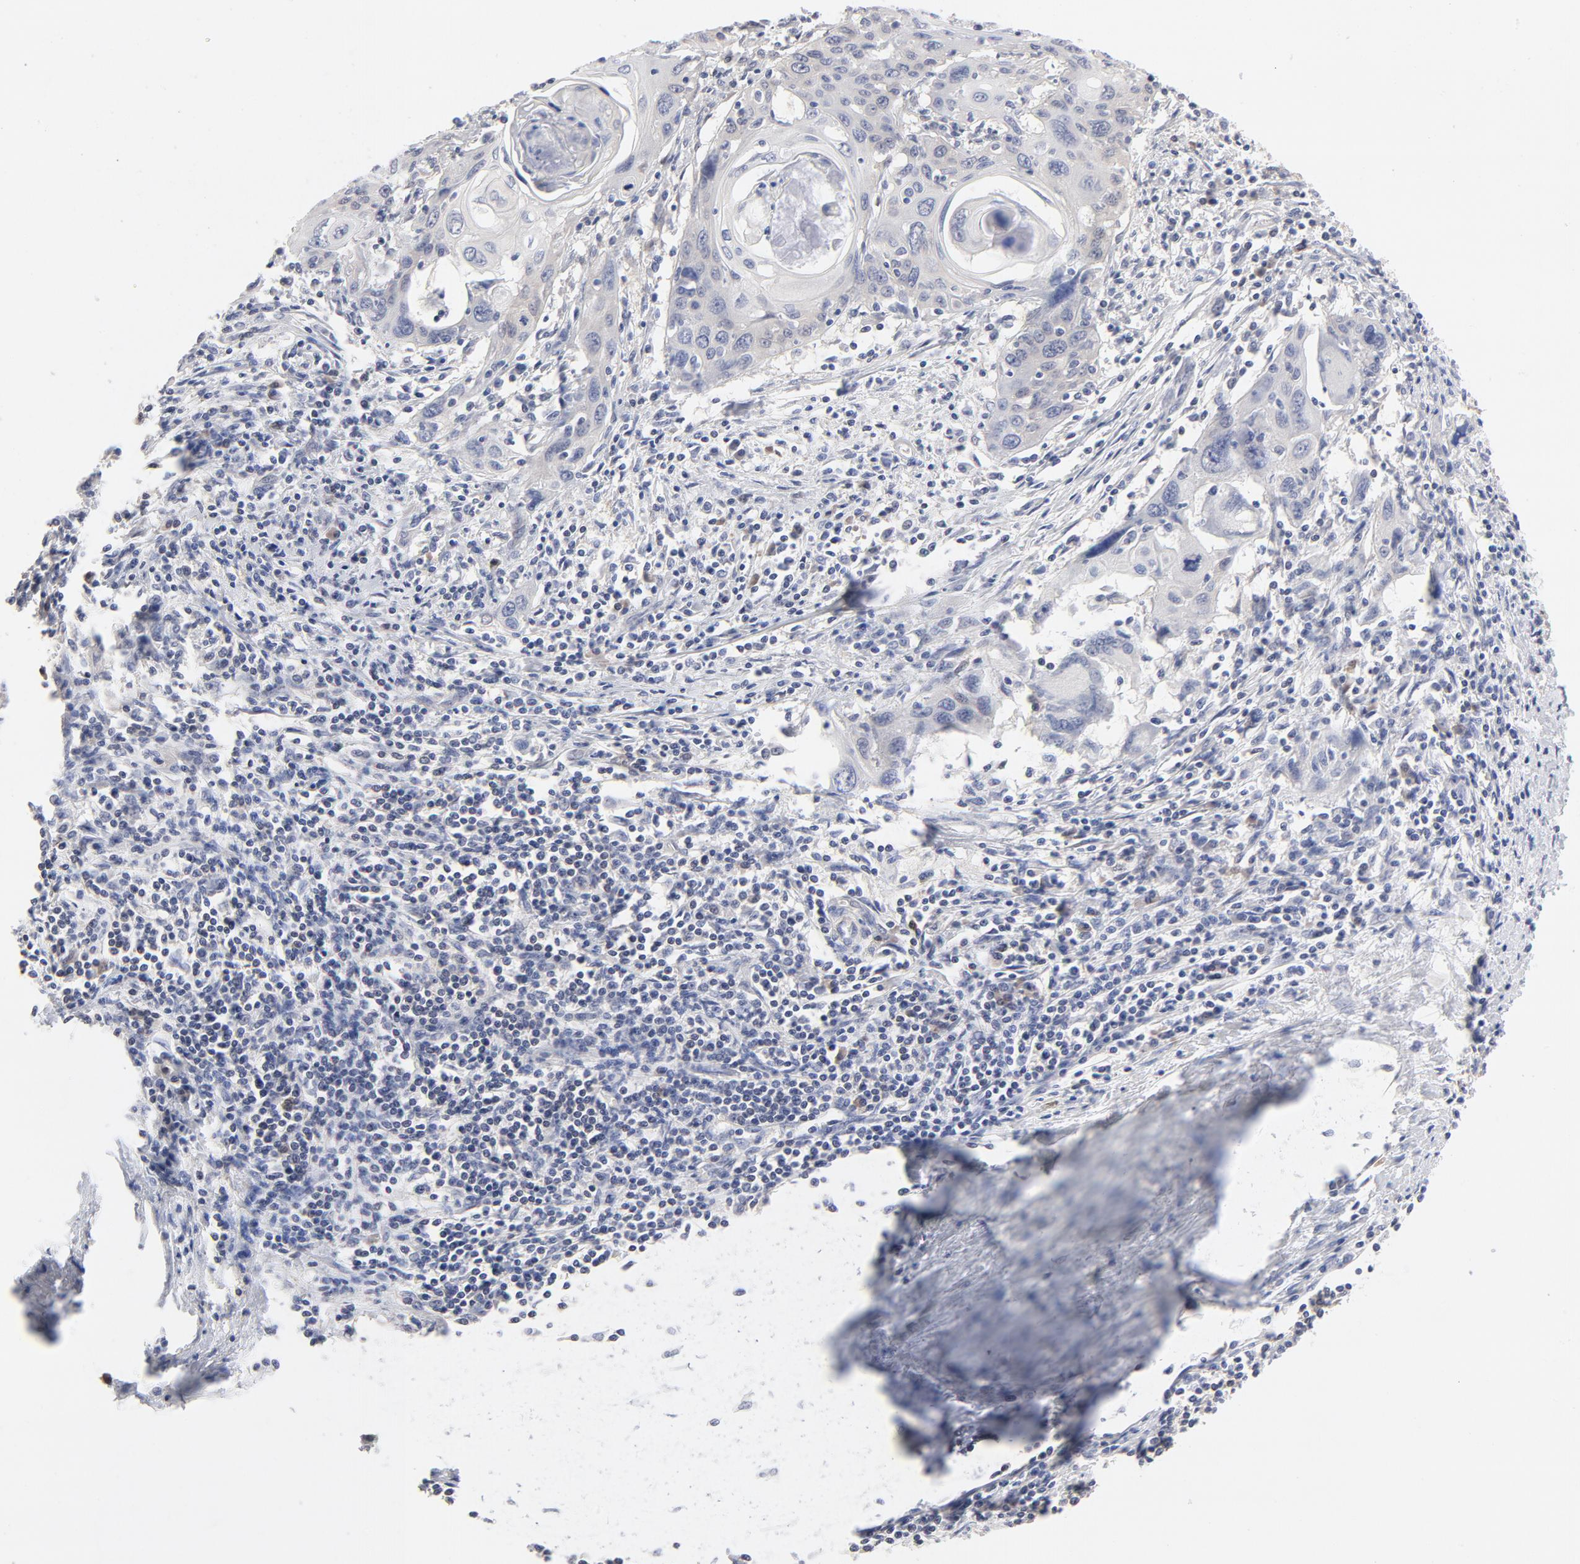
{"staining": {"intensity": "negative", "quantity": "none", "location": "none"}, "tissue": "cervical cancer", "cell_type": "Tumor cells", "image_type": "cancer", "snomed": [{"axis": "morphology", "description": "Squamous cell carcinoma, NOS"}, {"axis": "topography", "description": "Cervix"}], "caption": "A photomicrograph of human cervical squamous cell carcinoma is negative for staining in tumor cells.", "gene": "MIF", "patient": {"sex": "female", "age": 54}}